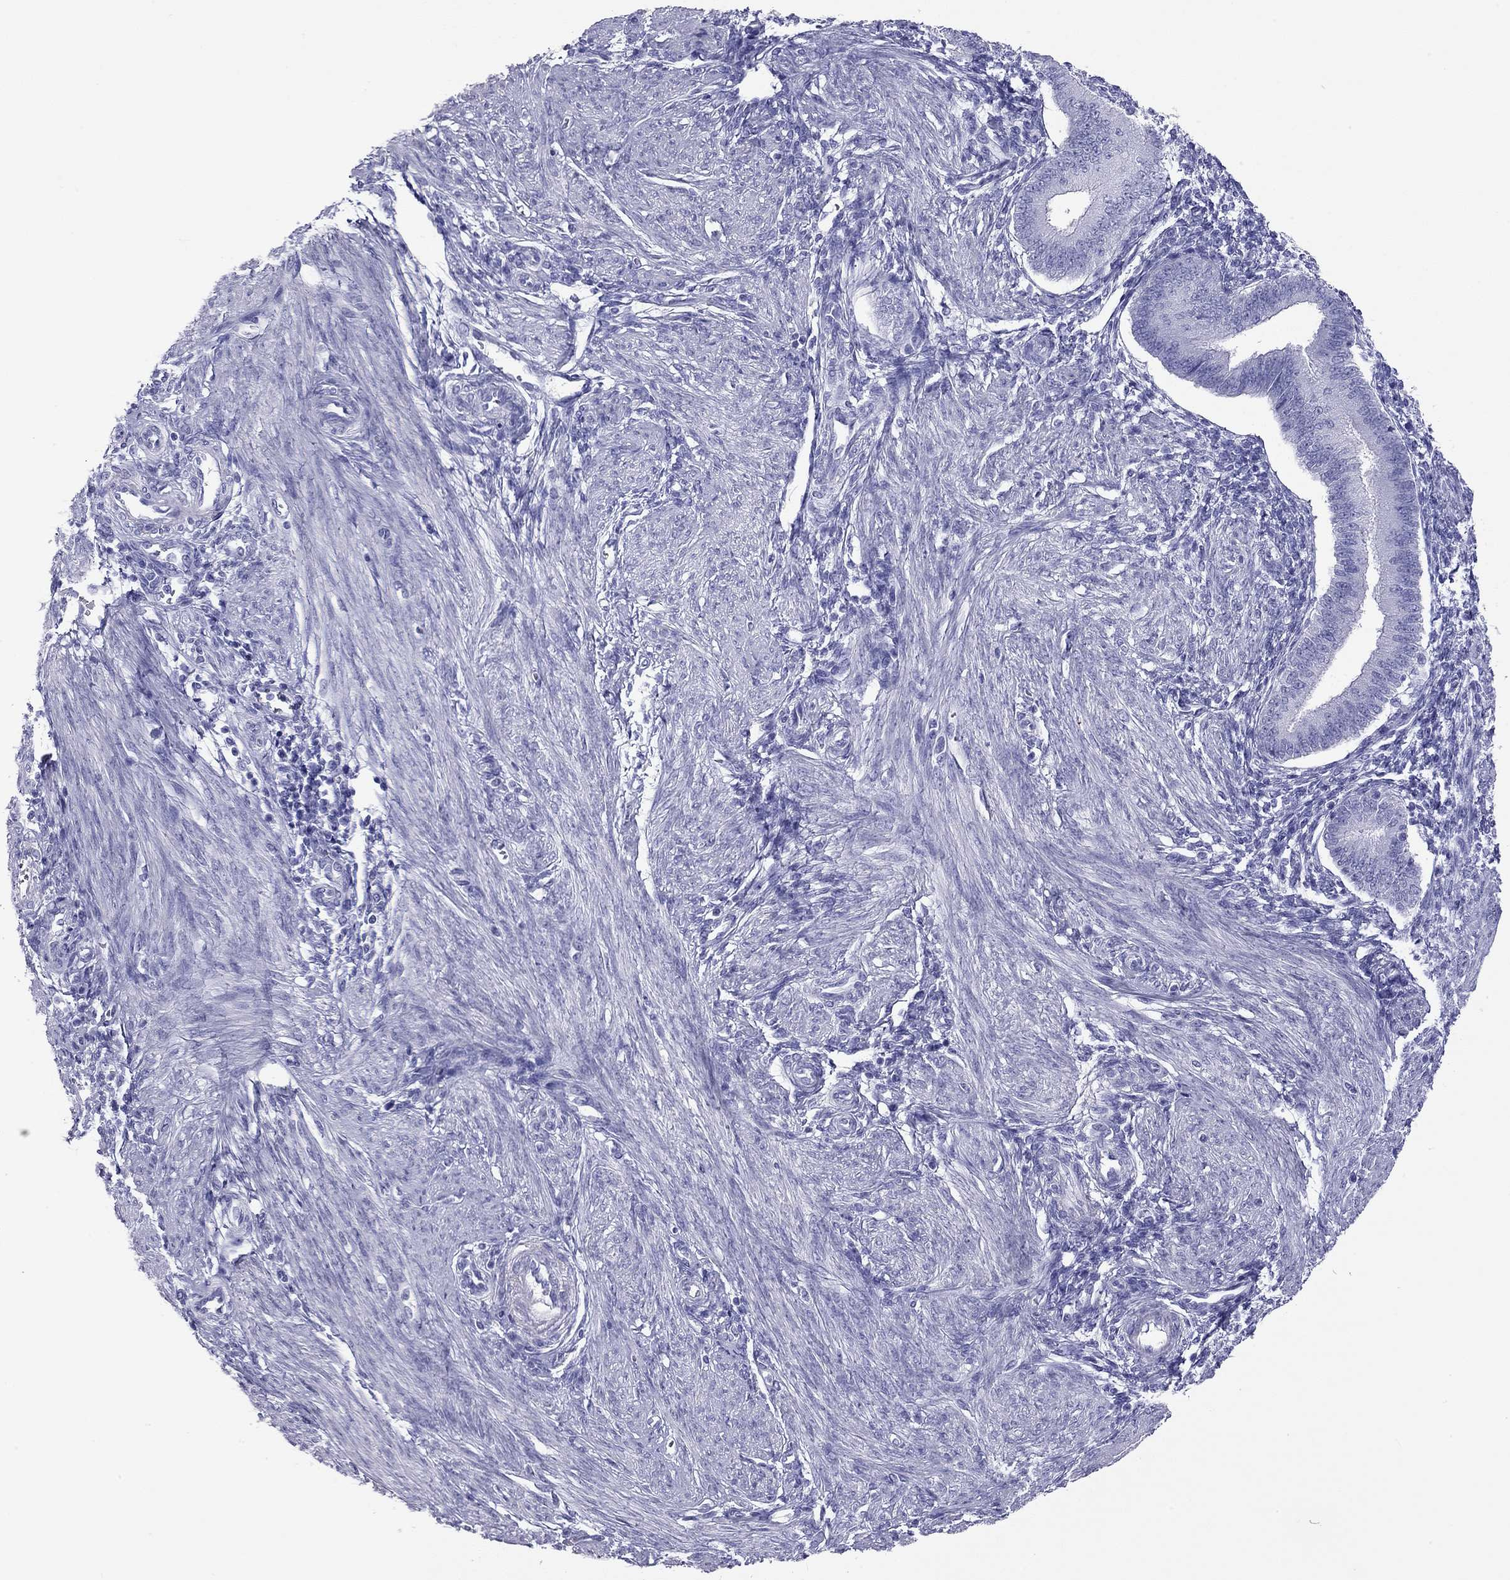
{"staining": {"intensity": "negative", "quantity": "none", "location": "none"}, "tissue": "endometrium", "cell_type": "Cells in endometrial stroma", "image_type": "normal", "snomed": [{"axis": "morphology", "description": "Normal tissue, NOS"}, {"axis": "topography", "description": "Endometrium"}], "caption": "Image shows no protein positivity in cells in endometrial stroma of normal endometrium.", "gene": "DPY19L2", "patient": {"sex": "female", "age": 39}}